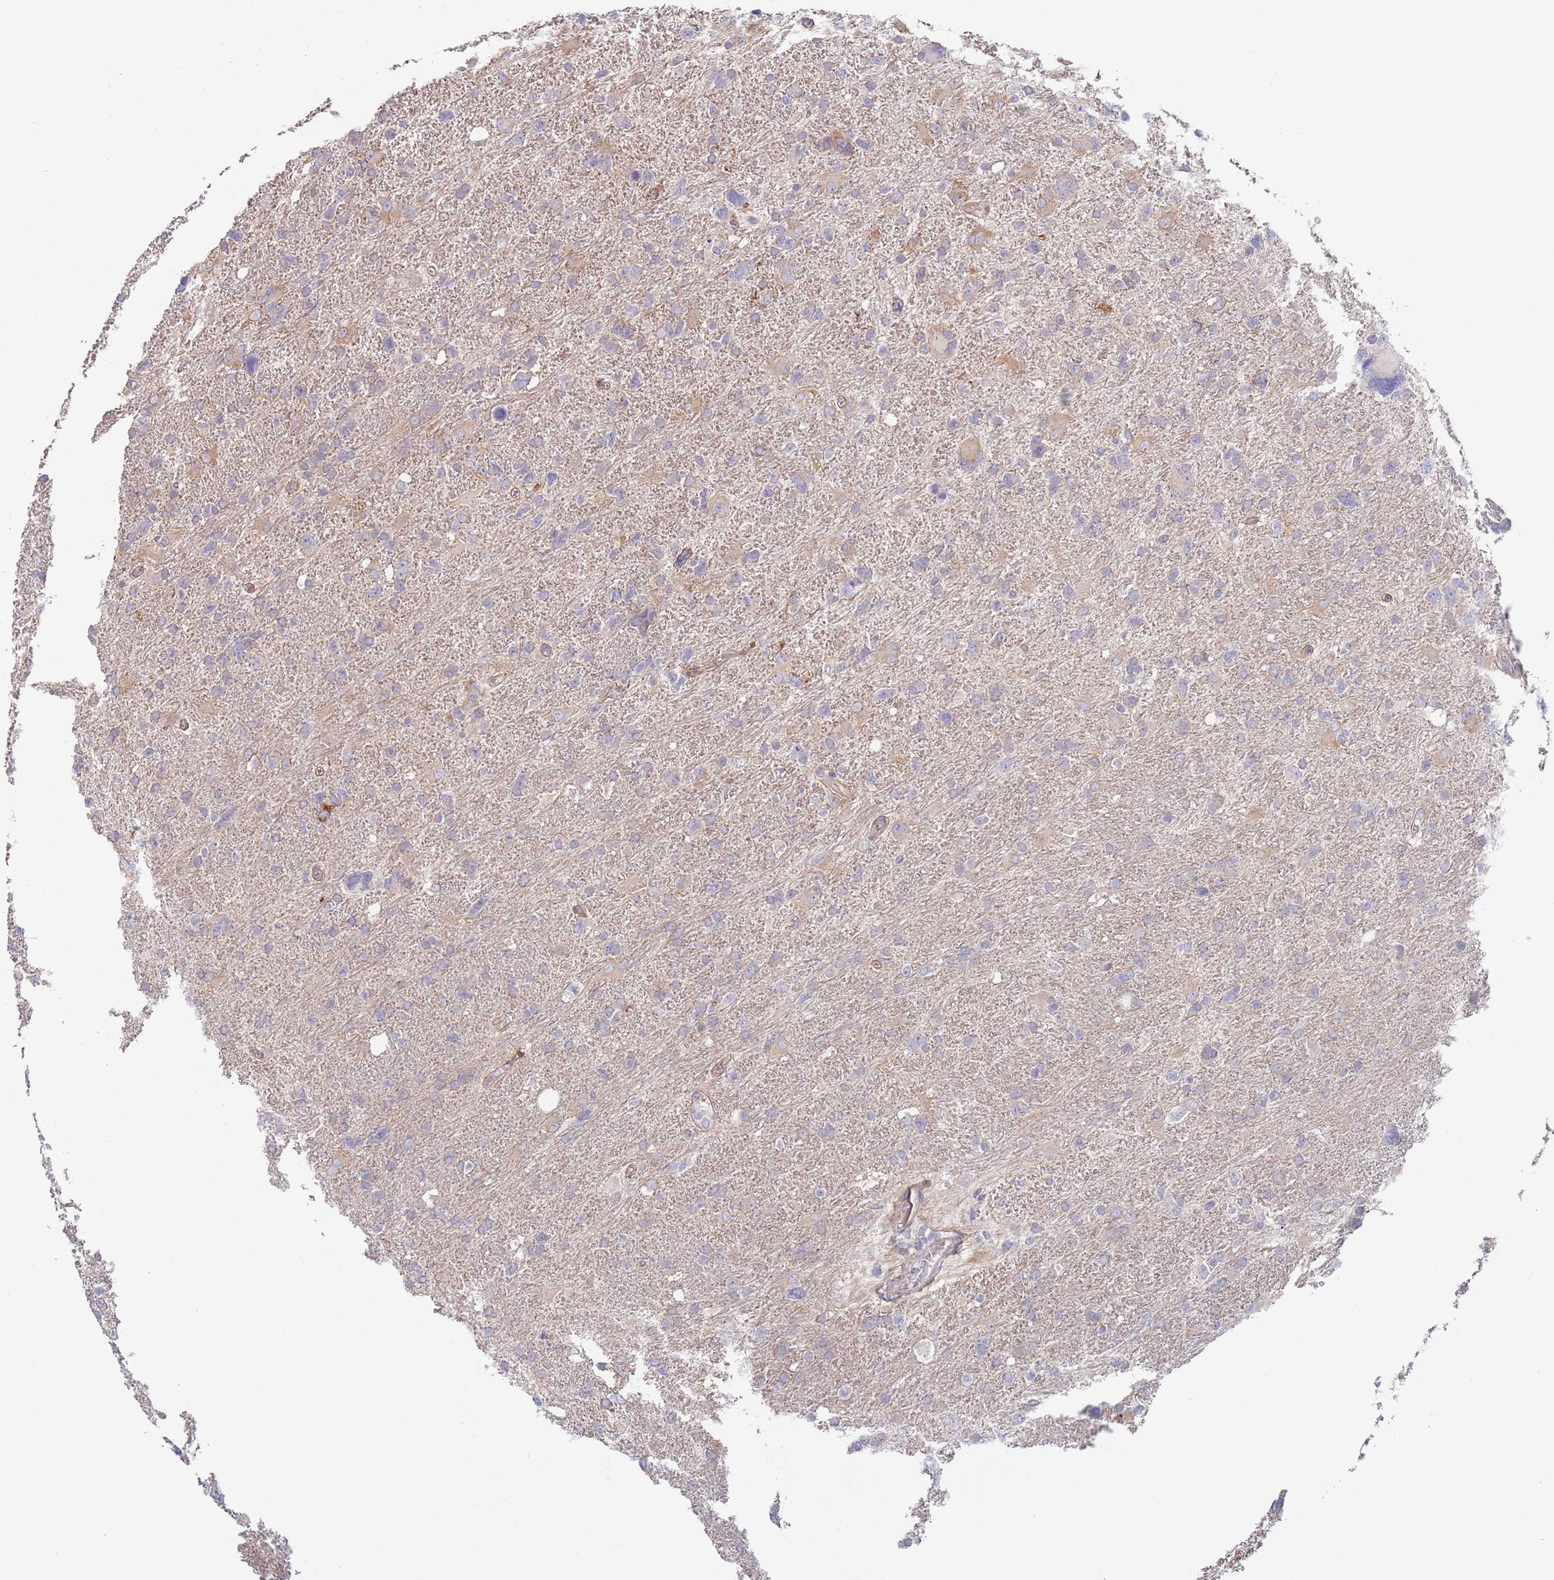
{"staining": {"intensity": "negative", "quantity": "none", "location": "none"}, "tissue": "glioma", "cell_type": "Tumor cells", "image_type": "cancer", "snomed": [{"axis": "morphology", "description": "Glioma, malignant, High grade"}, {"axis": "topography", "description": "Brain"}], "caption": "This is a micrograph of IHC staining of glioma, which shows no staining in tumor cells. (DAB (3,3'-diaminobenzidine) immunohistochemistry (IHC) visualized using brightfield microscopy, high magnification).", "gene": "RNF169", "patient": {"sex": "male", "age": 61}}